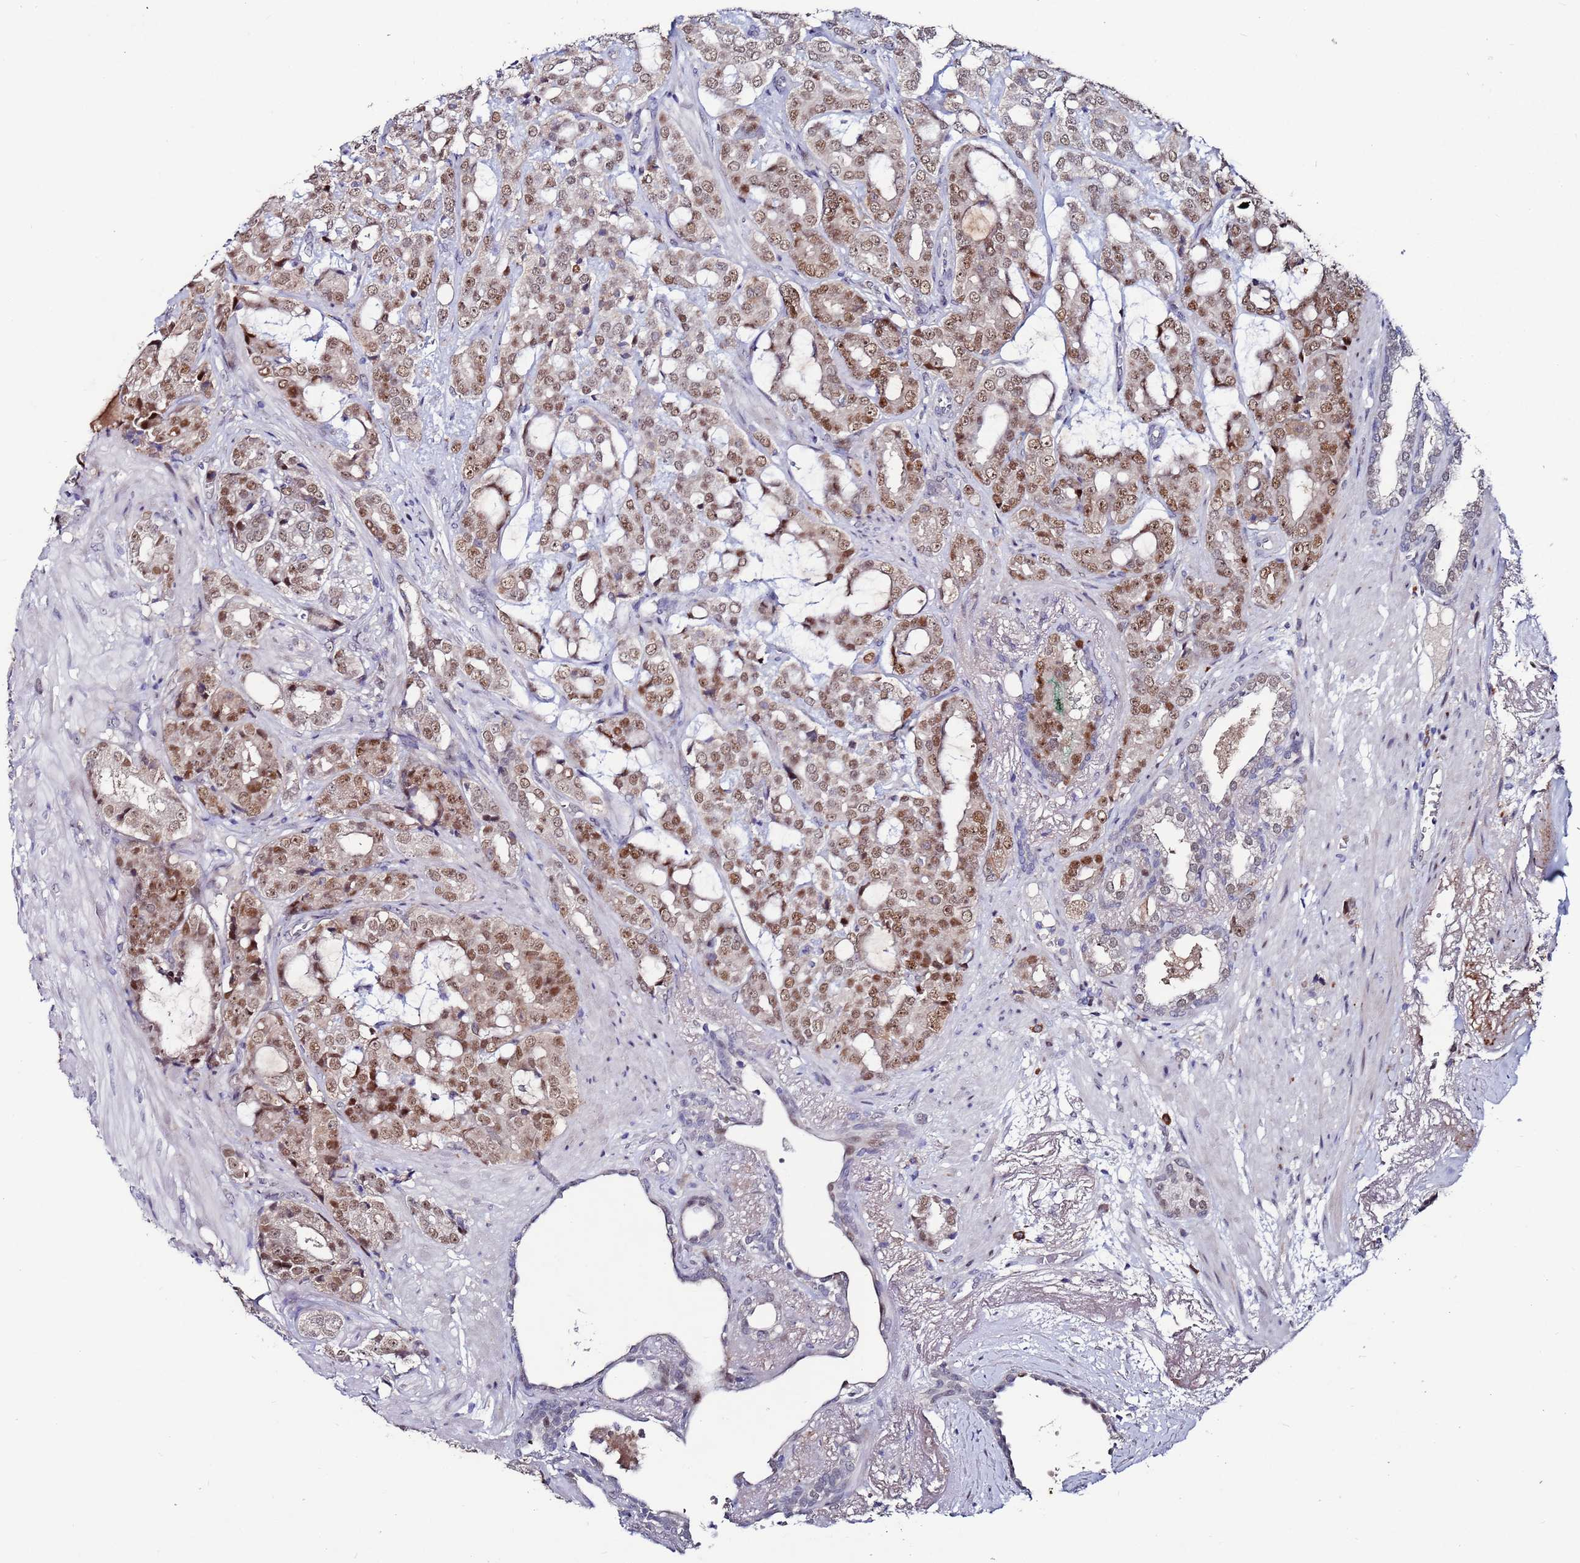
{"staining": {"intensity": "moderate", "quantity": ">75%", "location": "nuclear"}, "tissue": "prostate cancer", "cell_type": "Tumor cells", "image_type": "cancer", "snomed": [{"axis": "morphology", "description": "Adenocarcinoma, High grade"}, {"axis": "topography", "description": "Prostate"}], "caption": "Prostate cancer stained with a protein marker demonstrates moderate staining in tumor cells.", "gene": "FBXO27", "patient": {"sex": "male", "age": 71}}